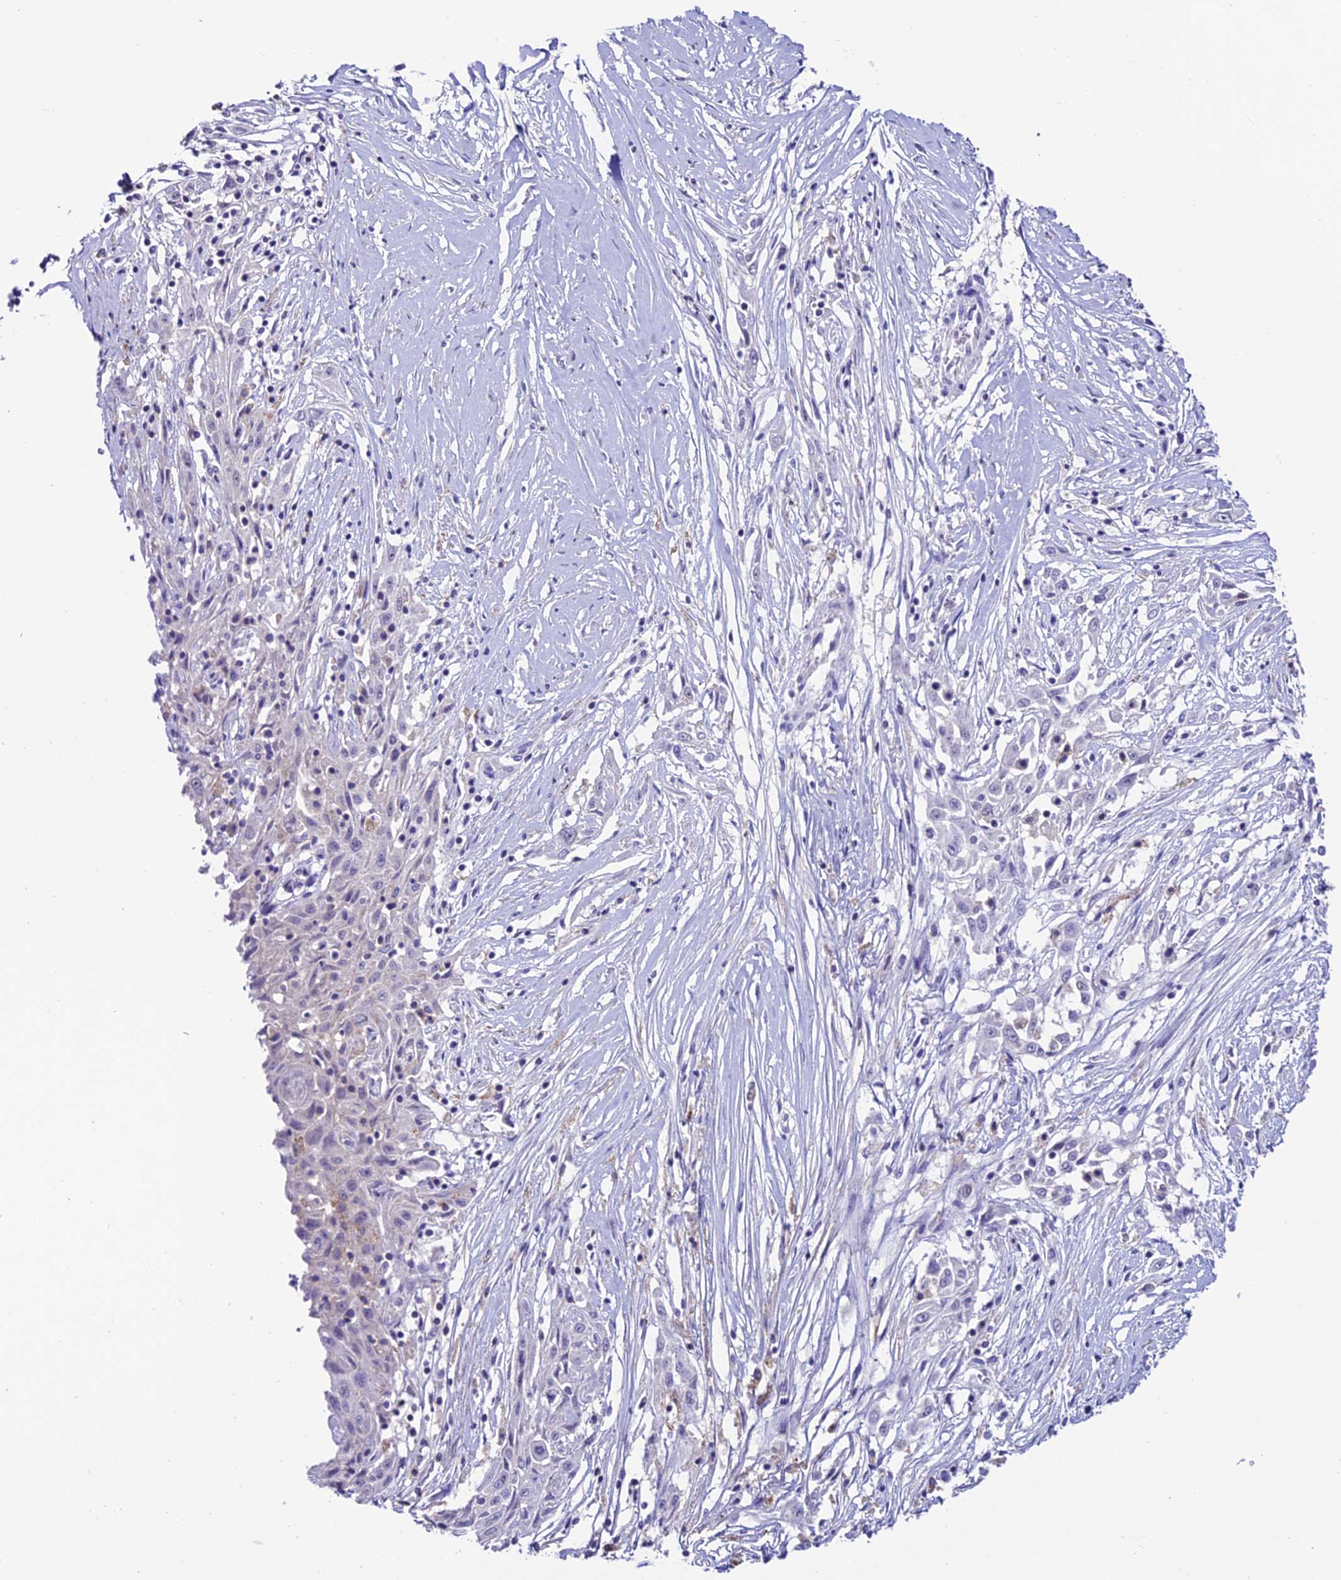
{"staining": {"intensity": "negative", "quantity": "none", "location": "none"}, "tissue": "skin cancer", "cell_type": "Tumor cells", "image_type": "cancer", "snomed": [{"axis": "morphology", "description": "Squamous cell carcinoma, NOS"}, {"axis": "morphology", "description": "Squamous cell carcinoma, metastatic, NOS"}, {"axis": "topography", "description": "Skin"}, {"axis": "topography", "description": "Lymph node"}], "caption": "Tumor cells are negative for brown protein staining in squamous cell carcinoma (skin). (DAB (3,3'-diaminobenzidine) immunohistochemistry (IHC), high magnification).", "gene": "SLC10A1", "patient": {"sex": "male", "age": 75}}